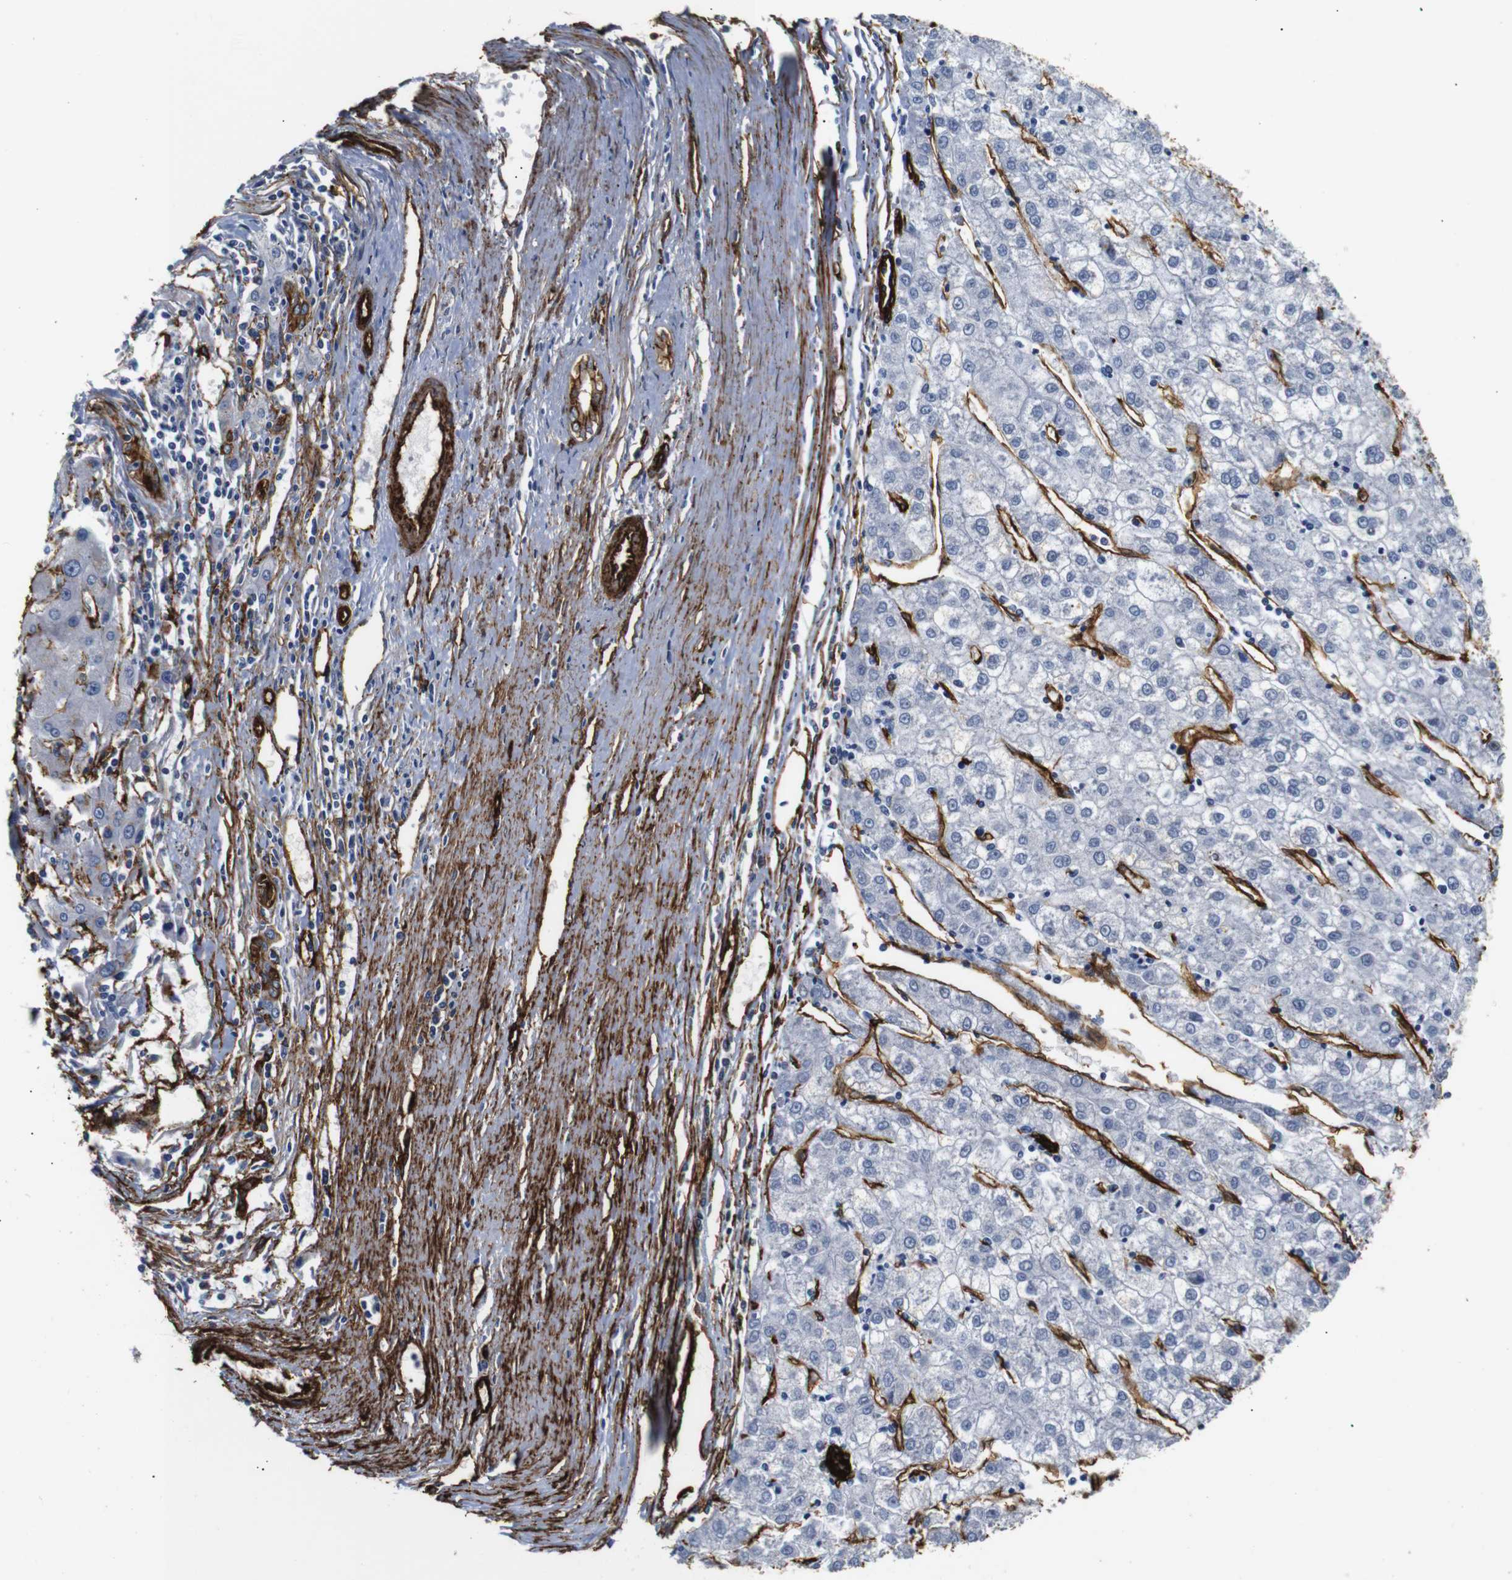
{"staining": {"intensity": "negative", "quantity": "none", "location": "none"}, "tissue": "liver cancer", "cell_type": "Tumor cells", "image_type": "cancer", "snomed": [{"axis": "morphology", "description": "Carcinoma, Hepatocellular, NOS"}, {"axis": "topography", "description": "Liver"}], "caption": "The IHC micrograph has no significant staining in tumor cells of liver cancer (hepatocellular carcinoma) tissue.", "gene": "CAV2", "patient": {"sex": "male", "age": 72}}